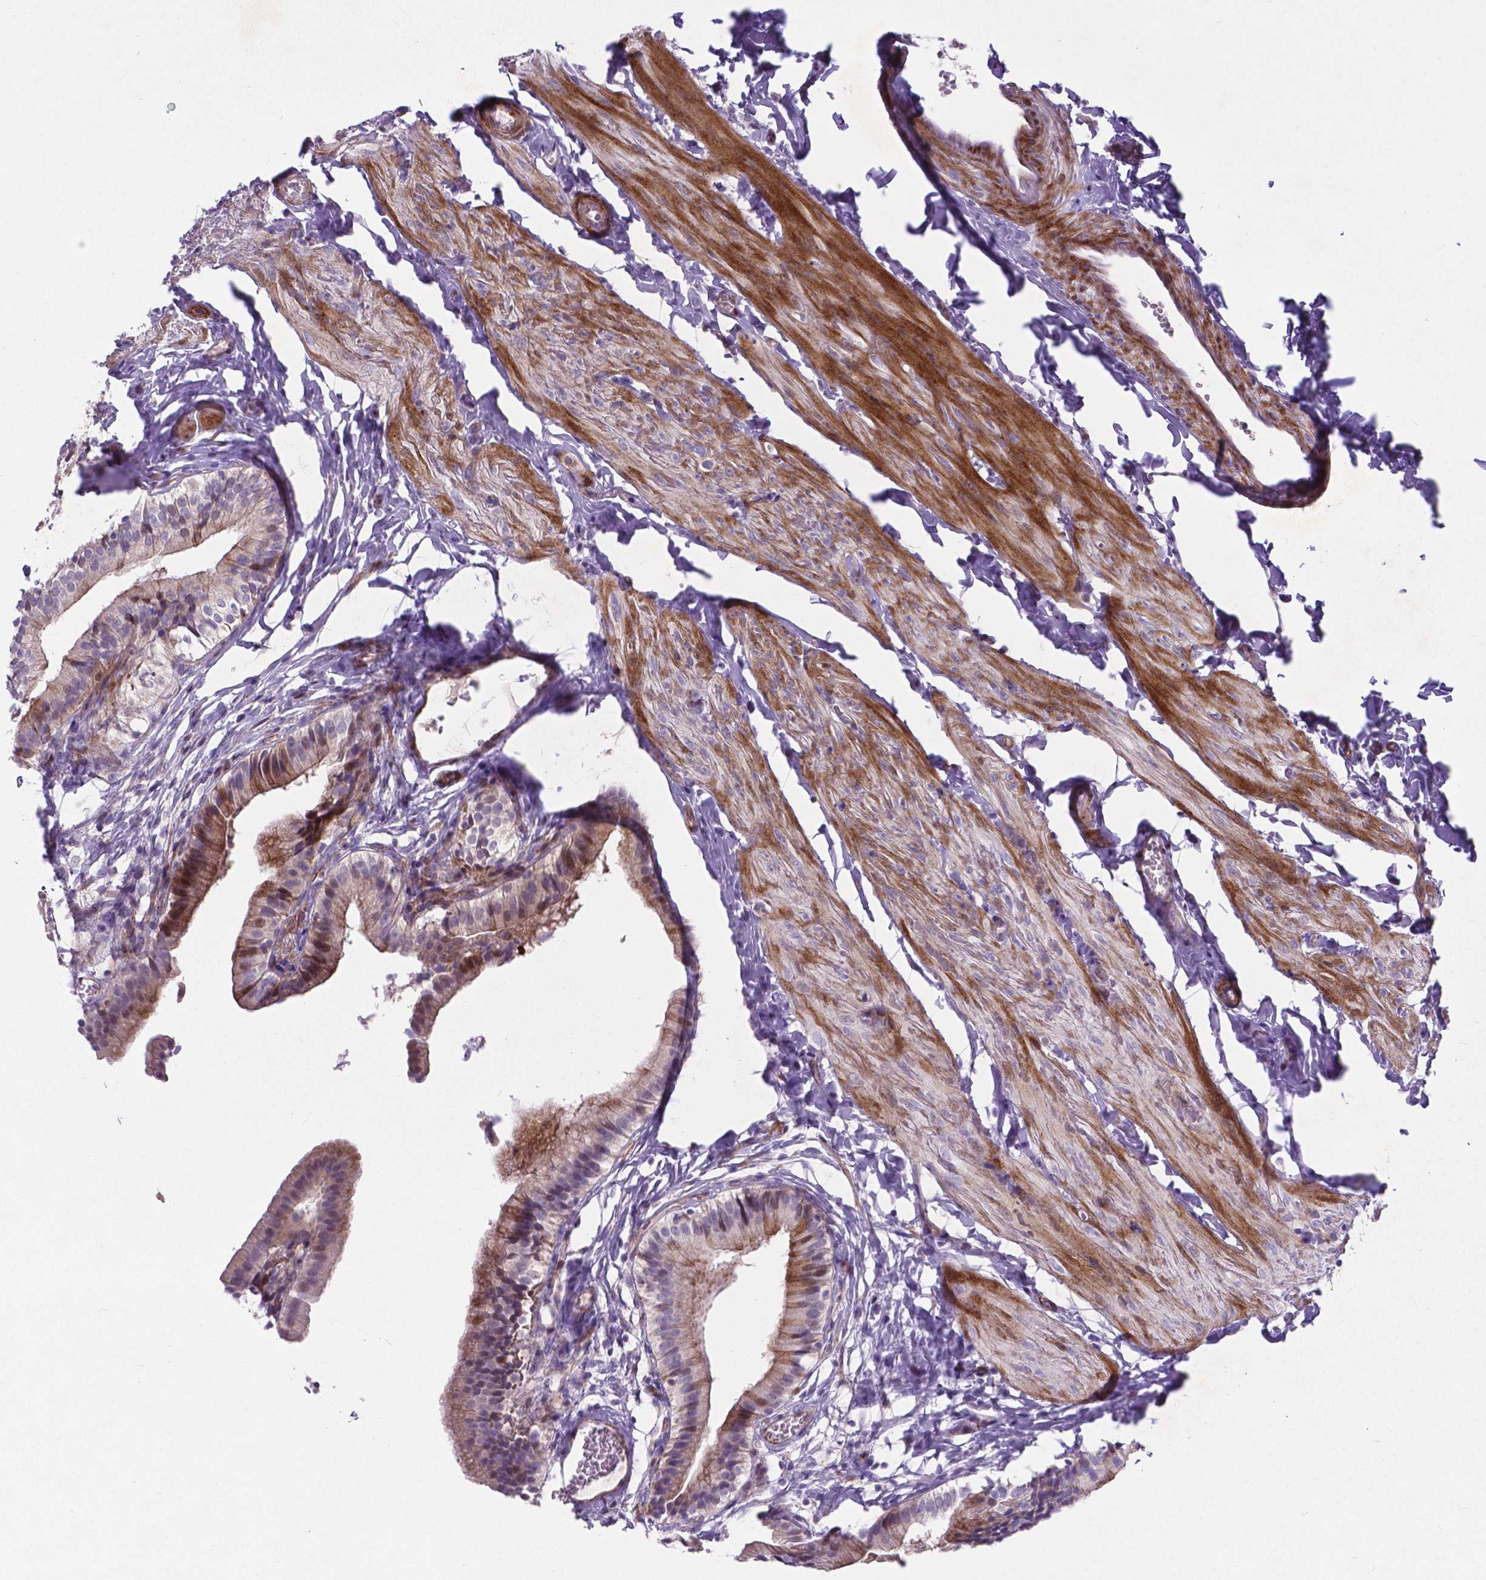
{"staining": {"intensity": "weak", "quantity": "<25%", "location": "cytoplasmic/membranous"}, "tissue": "gallbladder", "cell_type": "Glandular cells", "image_type": "normal", "snomed": [{"axis": "morphology", "description": "Normal tissue, NOS"}, {"axis": "topography", "description": "Gallbladder"}], "caption": "Immunohistochemistry micrograph of normal gallbladder: gallbladder stained with DAB exhibits no significant protein expression in glandular cells.", "gene": "PFKFB4", "patient": {"sex": "female", "age": 47}}